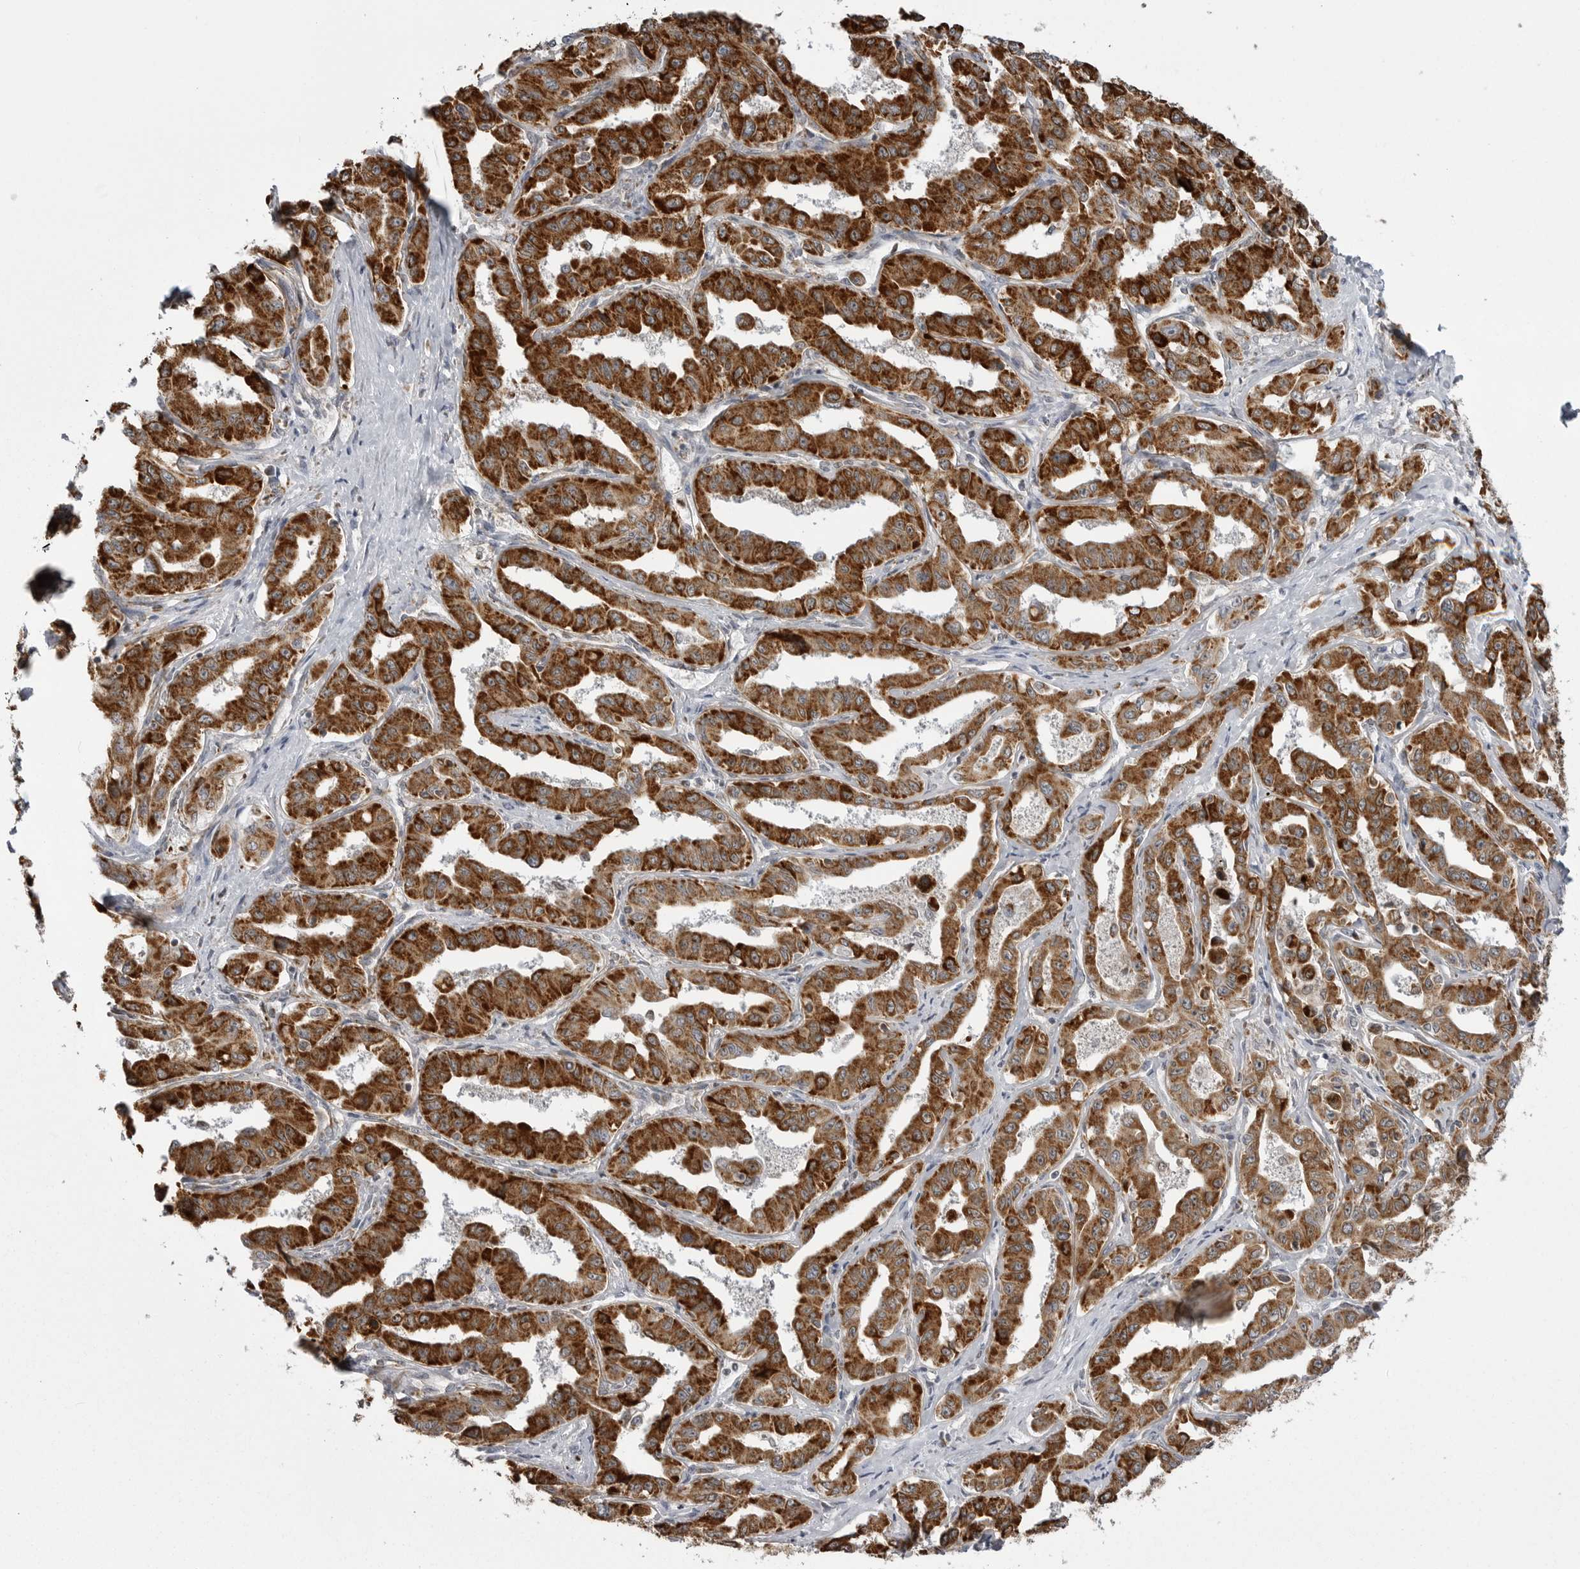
{"staining": {"intensity": "strong", "quantity": ">75%", "location": "cytoplasmic/membranous"}, "tissue": "liver cancer", "cell_type": "Tumor cells", "image_type": "cancer", "snomed": [{"axis": "morphology", "description": "Cholangiocarcinoma"}, {"axis": "topography", "description": "Liver"}], "caption": "Protein staining by IHC exhibits strong cytoplasmic/membranous positivity in about >75% of tumor cells in liver cholangiocarcinoma.", "gene": "FH", "patient": {"sex": "male", "age": 59}}